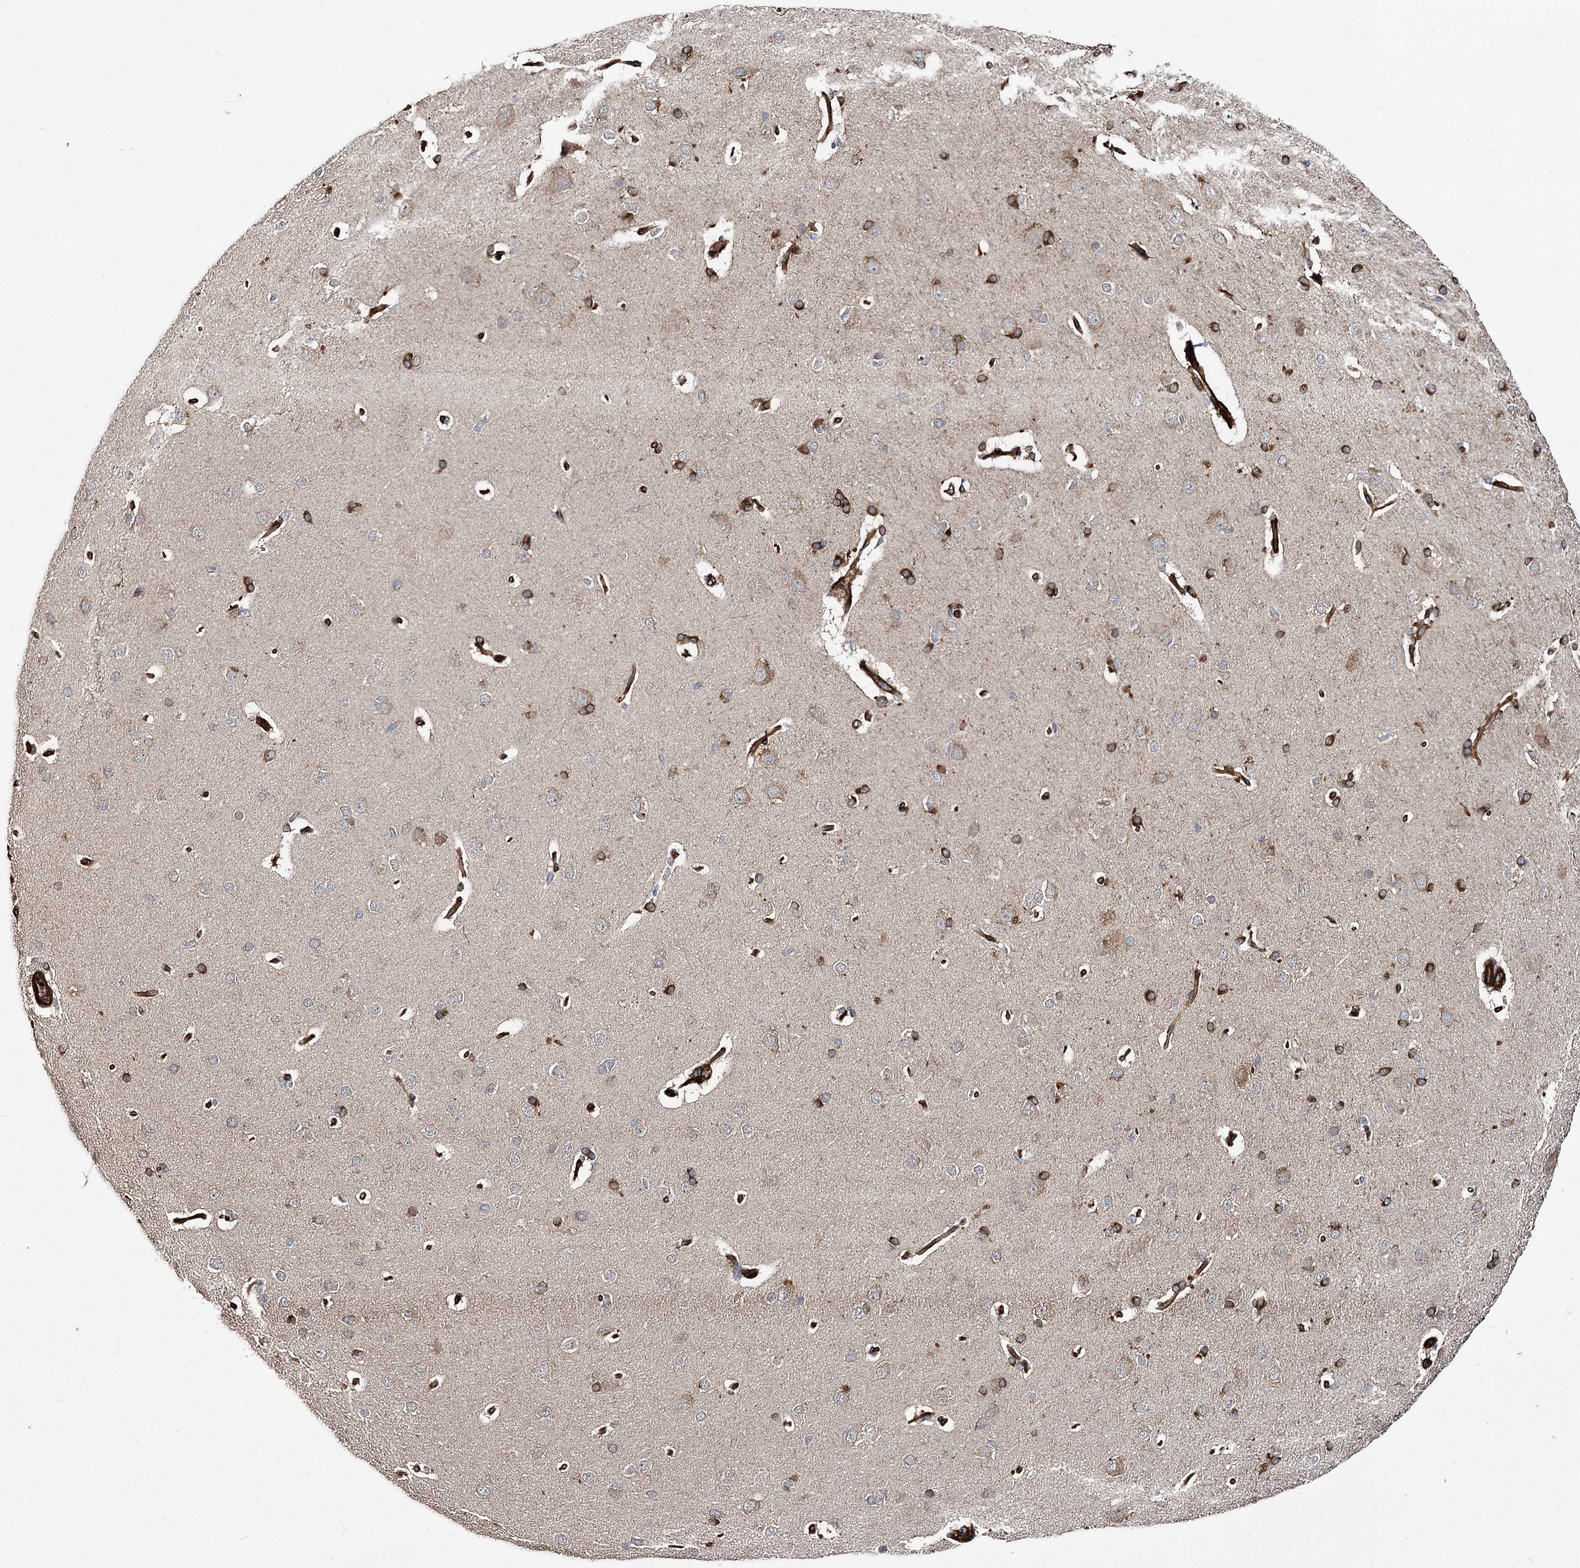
{"staining": {"intensity": "strong", "quantity": ">75%", "location": "cytoplasmic/membranous"}, "tissue": "cerebral cortex", "cell_type": "Endothelial cells", "image_type": "normal", "snomed": [{"axis": "morphology", "description": "Normal tissue, NOS"}, {"axis": "topography", "description": "Cerebral cortex"}], "caption": "Normal cerebral cortex exhibits strong cytoplasmic/membranous positivity in approximately >75% of endothelial cells, visualized by immunohistochemistry.", "gene": "MYO1C", "patient": {"sex": "male", "age": 62}}